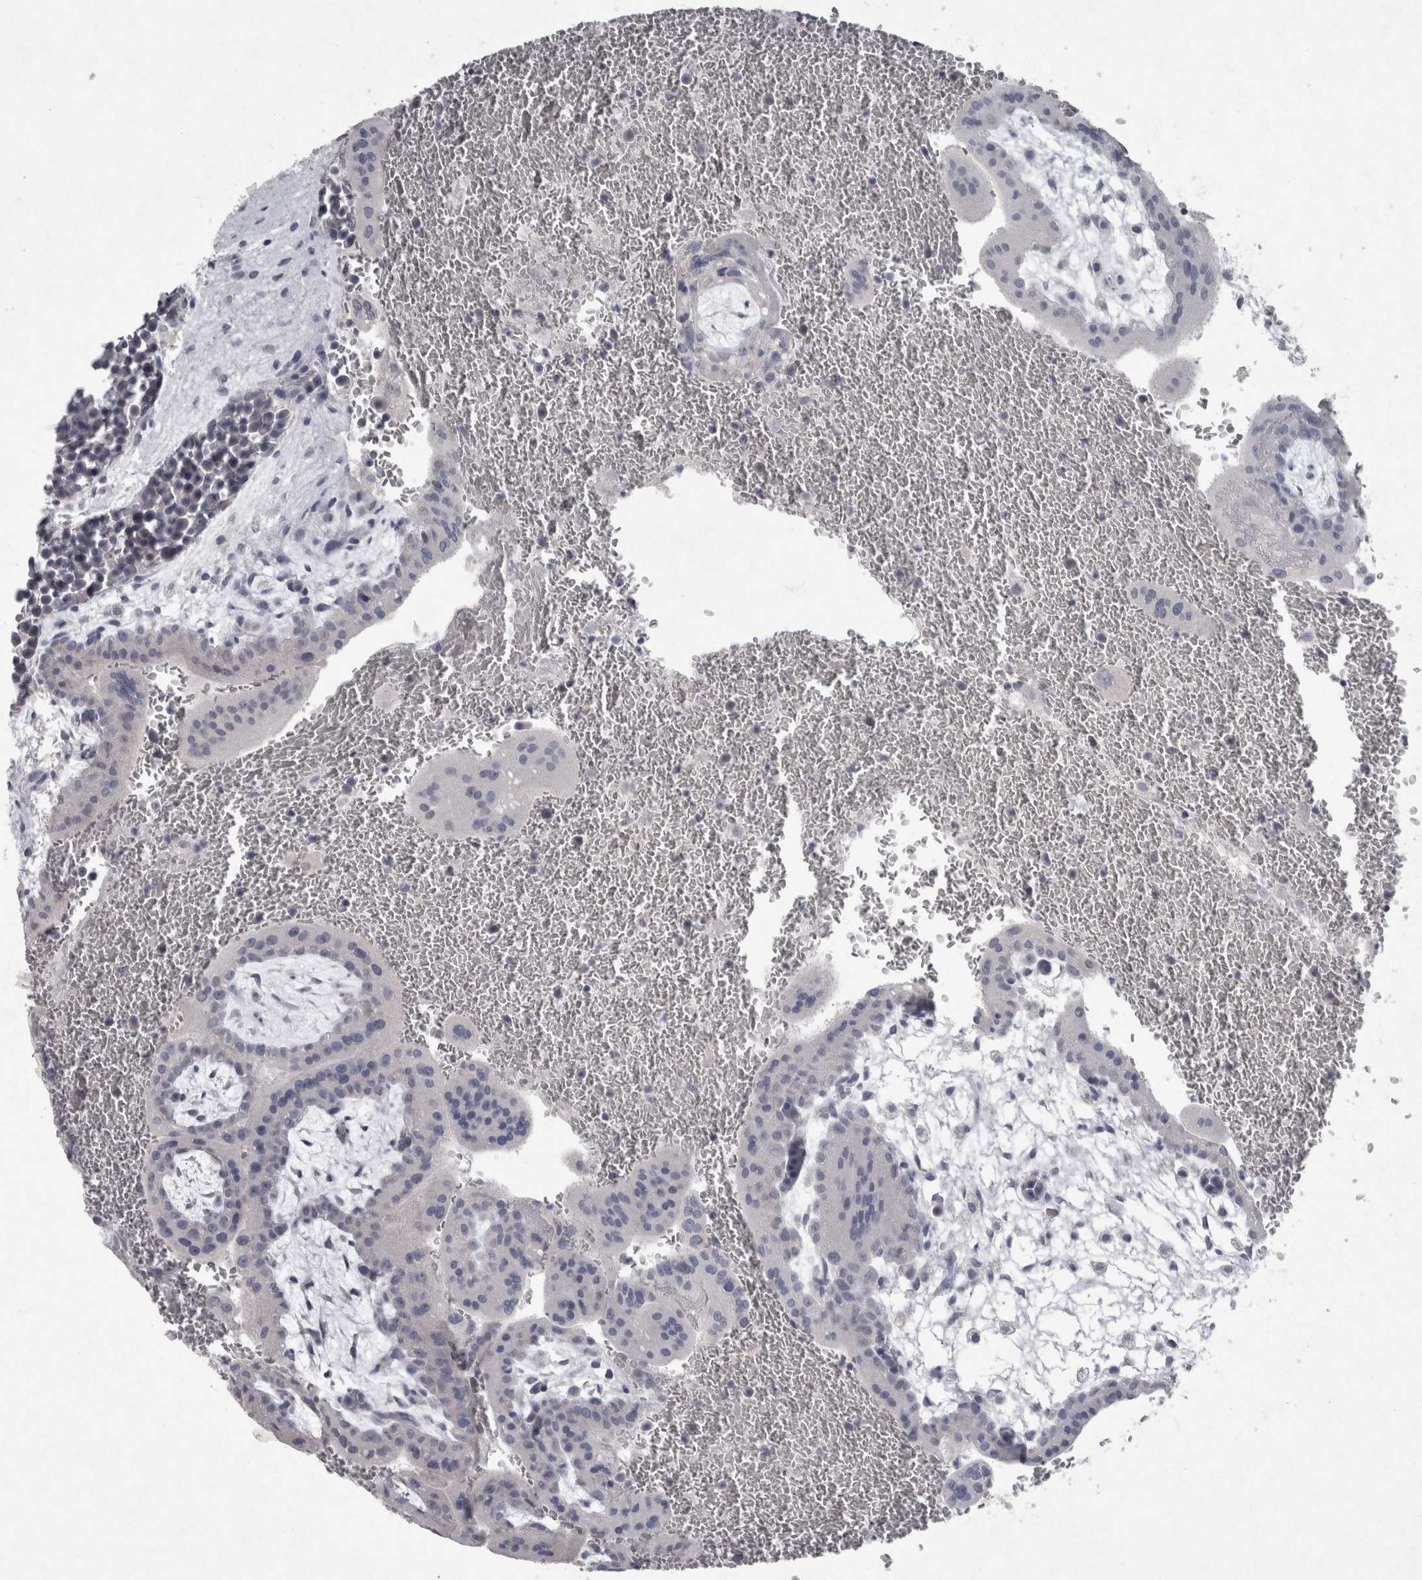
{"staining": {"intensity": "negative", "quantity": "none", "location": "none"}, "tissue": "placenta", "cell_type": "Trophoblastic cells", "image_type": "normal", "snomed": [{"axis": "morphology", "description": "Normal tissue, NOS"}, {"axis": "topography", "description": "Placenta"}], "caption": "Photomicrograph shows no significant protein staining in trophoblastic cells of unremarkable placenta. Brightfield microscopy of immunohistochemistry (IHC) stained with DAB (brown) and hematoxylin (blue), captured at high magnification.", "gene": "PDX1", "patient": {"sex": "female", "age": 35}}